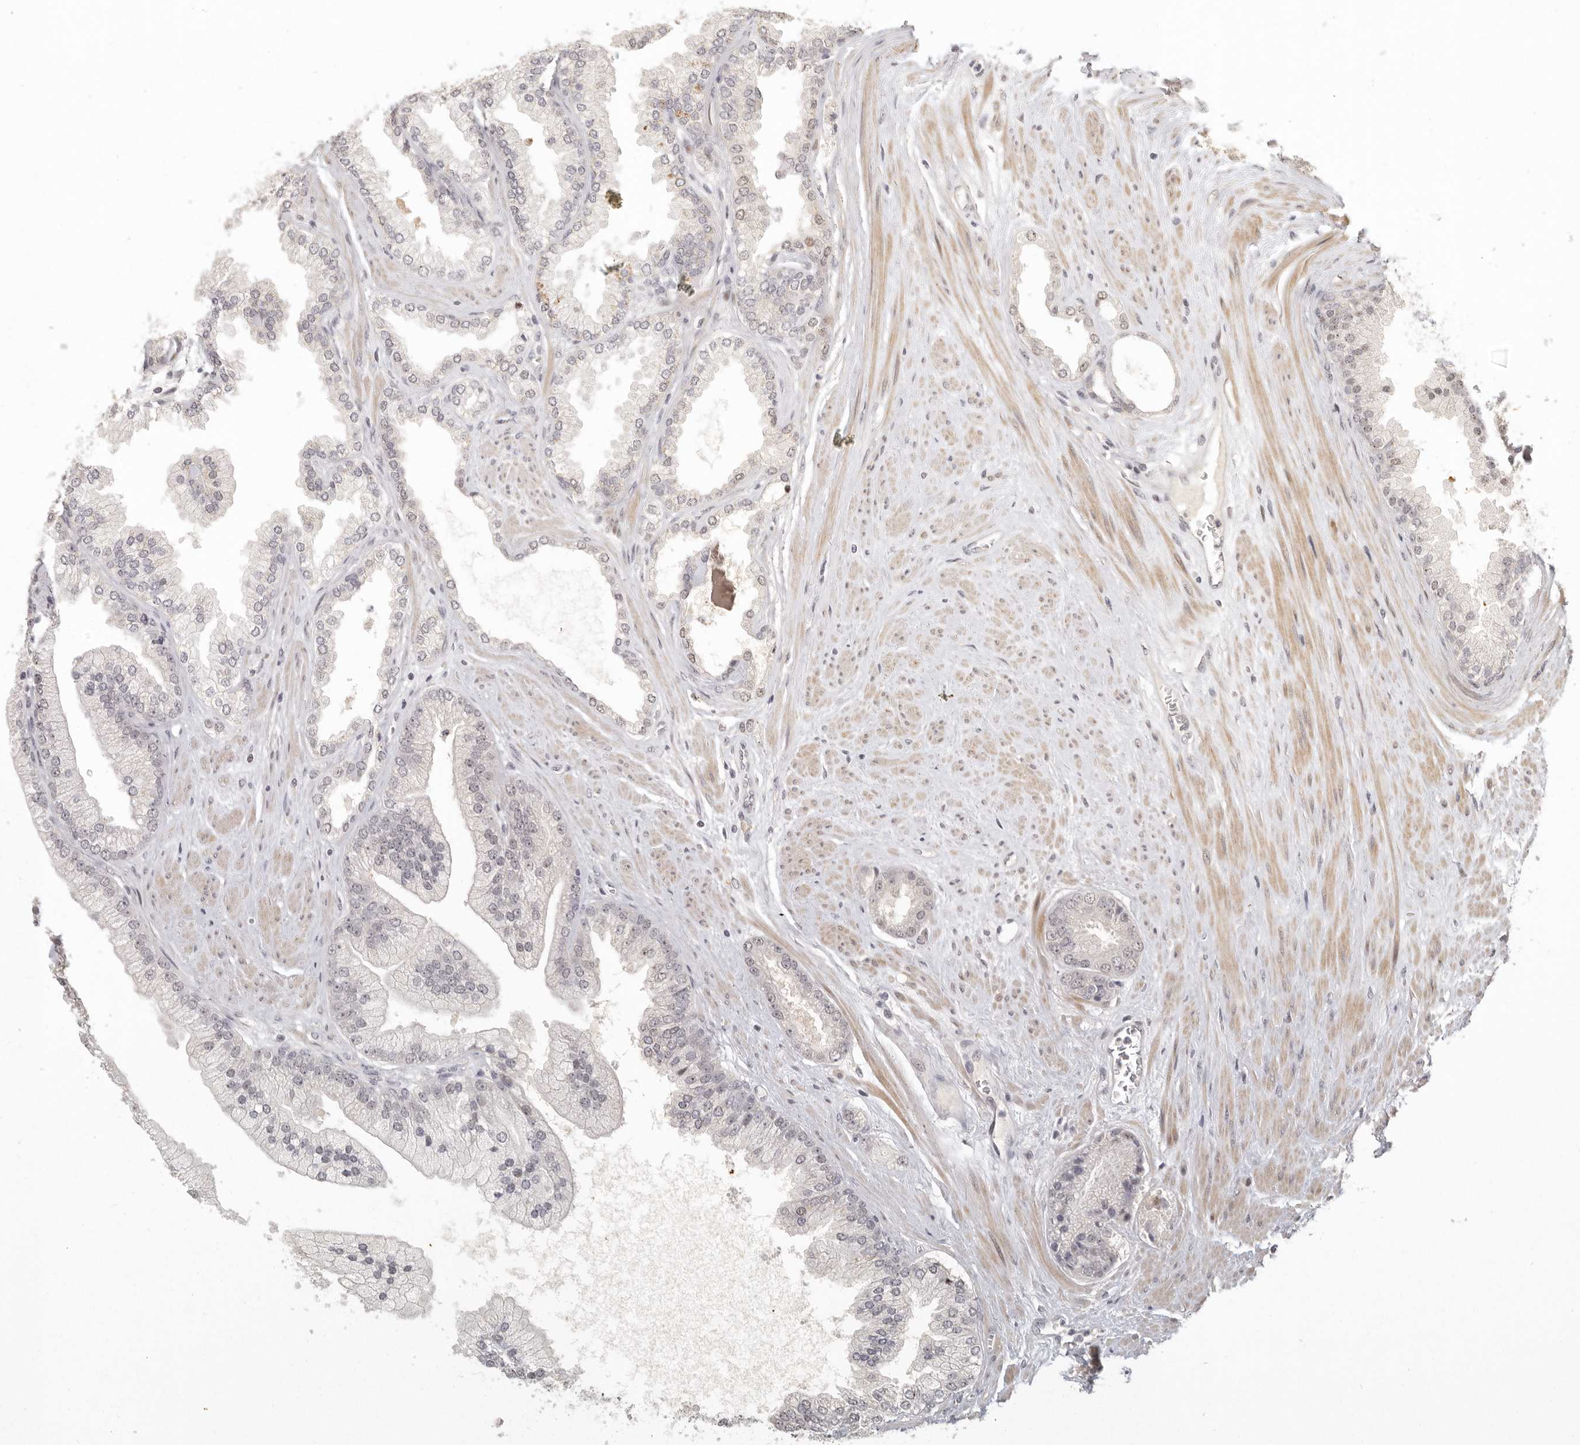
{"staining": {"intensity": "weak", "quantity": "<25%", "location": "nuclear"}, "tissue": "prostate cancer", "cell_type": "Tumor cells", "image_type": "cancer", "snomed": [{"axis": "morphology", "description": "Adenocarcinoma, High grade"}, {"axis": "topography", "description": "Prostate"}], "caption": "The immunohistochemistry photomicrograph has no significant positivity in tumor cells of adenocarcinoma (high-grade) (prostate) tissue.", "gene": "GPBP1L1", "patient": {"sex": "male", "age": 58}}